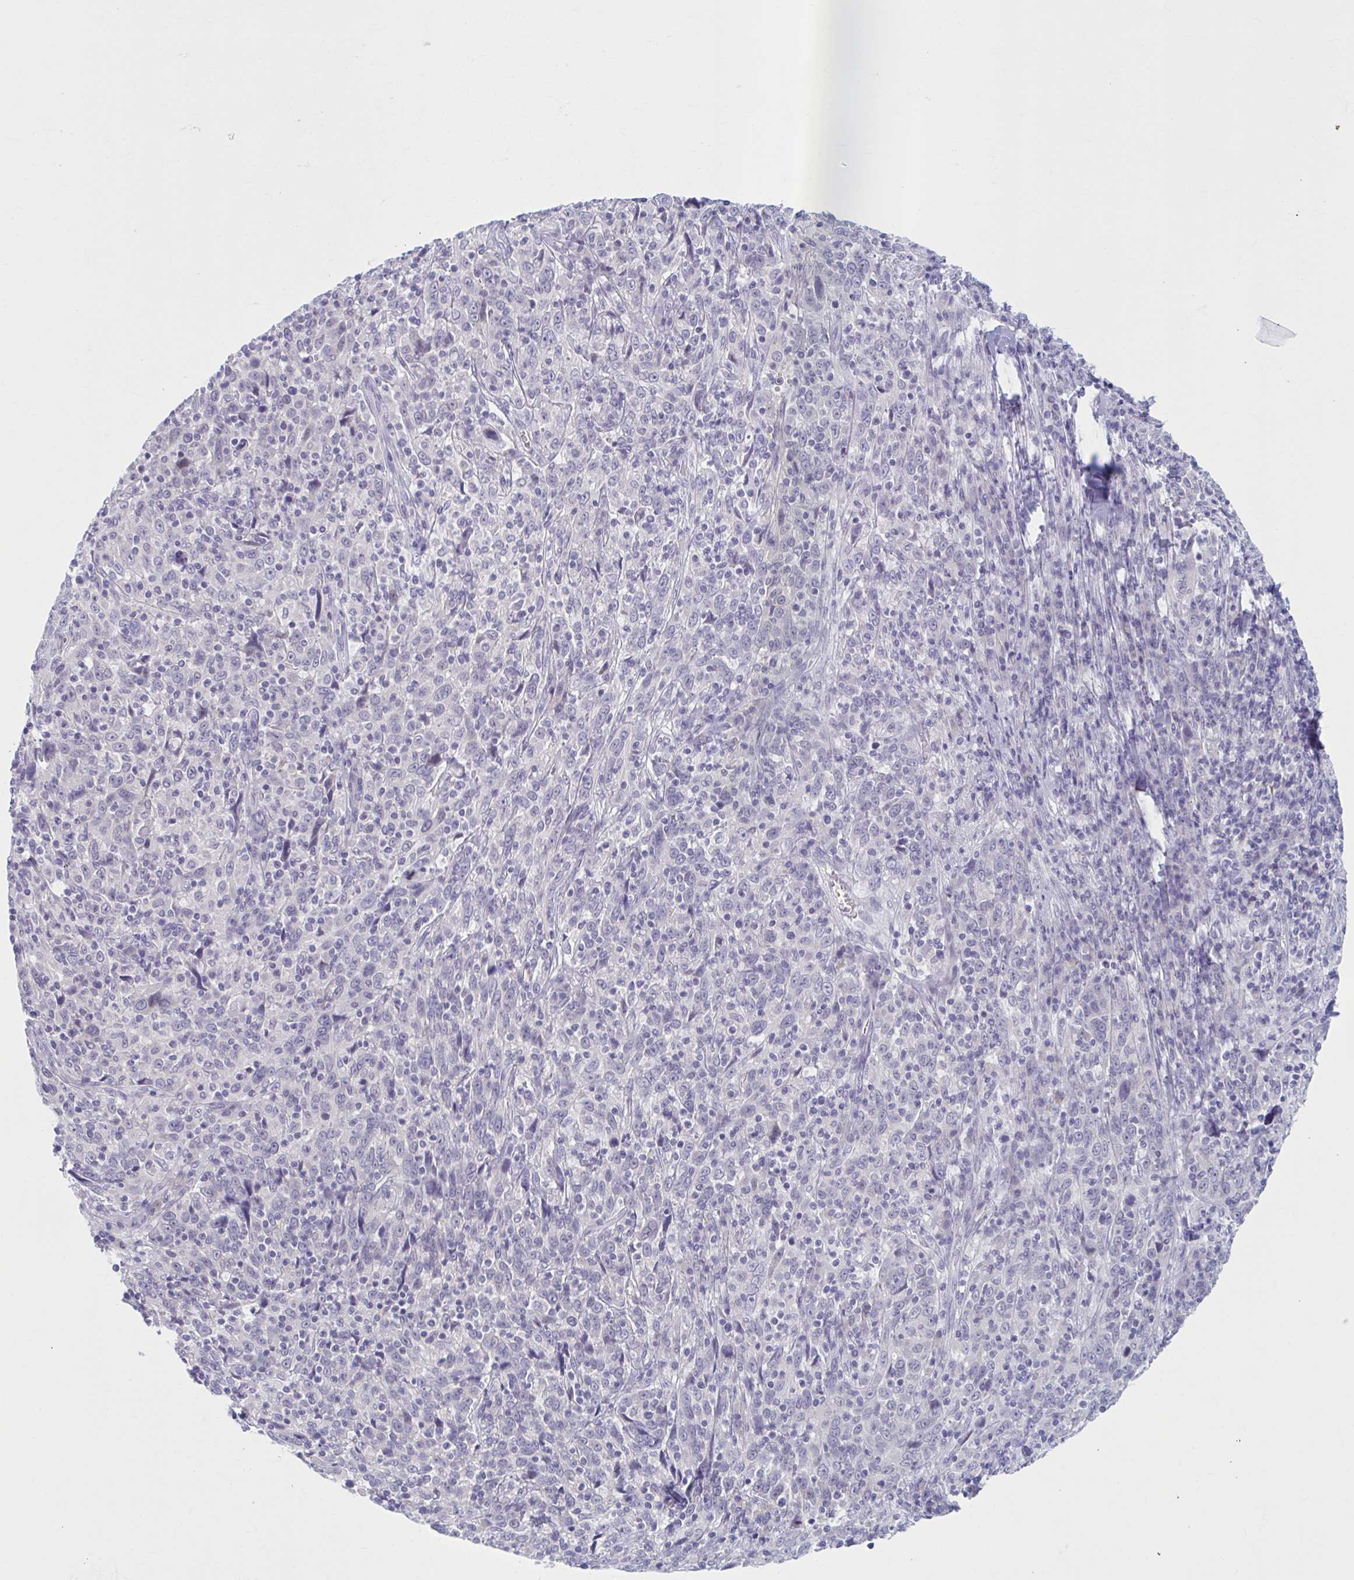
{"staining": {"intensity": "negative", "quantity": "none", "location": "none"}, "tissue": "cervical cancer", "cell_type": "Tumor cells", "image_type": "cancer", "snomed": [{"axis": "morphology", "description": "Squamous cell carcinoma, NOS"}, {"axis": "topography", "description": "Cervix"}], "caption": "Human cervical cancer (squamous cell carcinoma) stained for a protein using IHC demonstrates no positivity in tumor cells.", "gene": "CCDC105", "patient": {"sex": "female", "age": 46}}